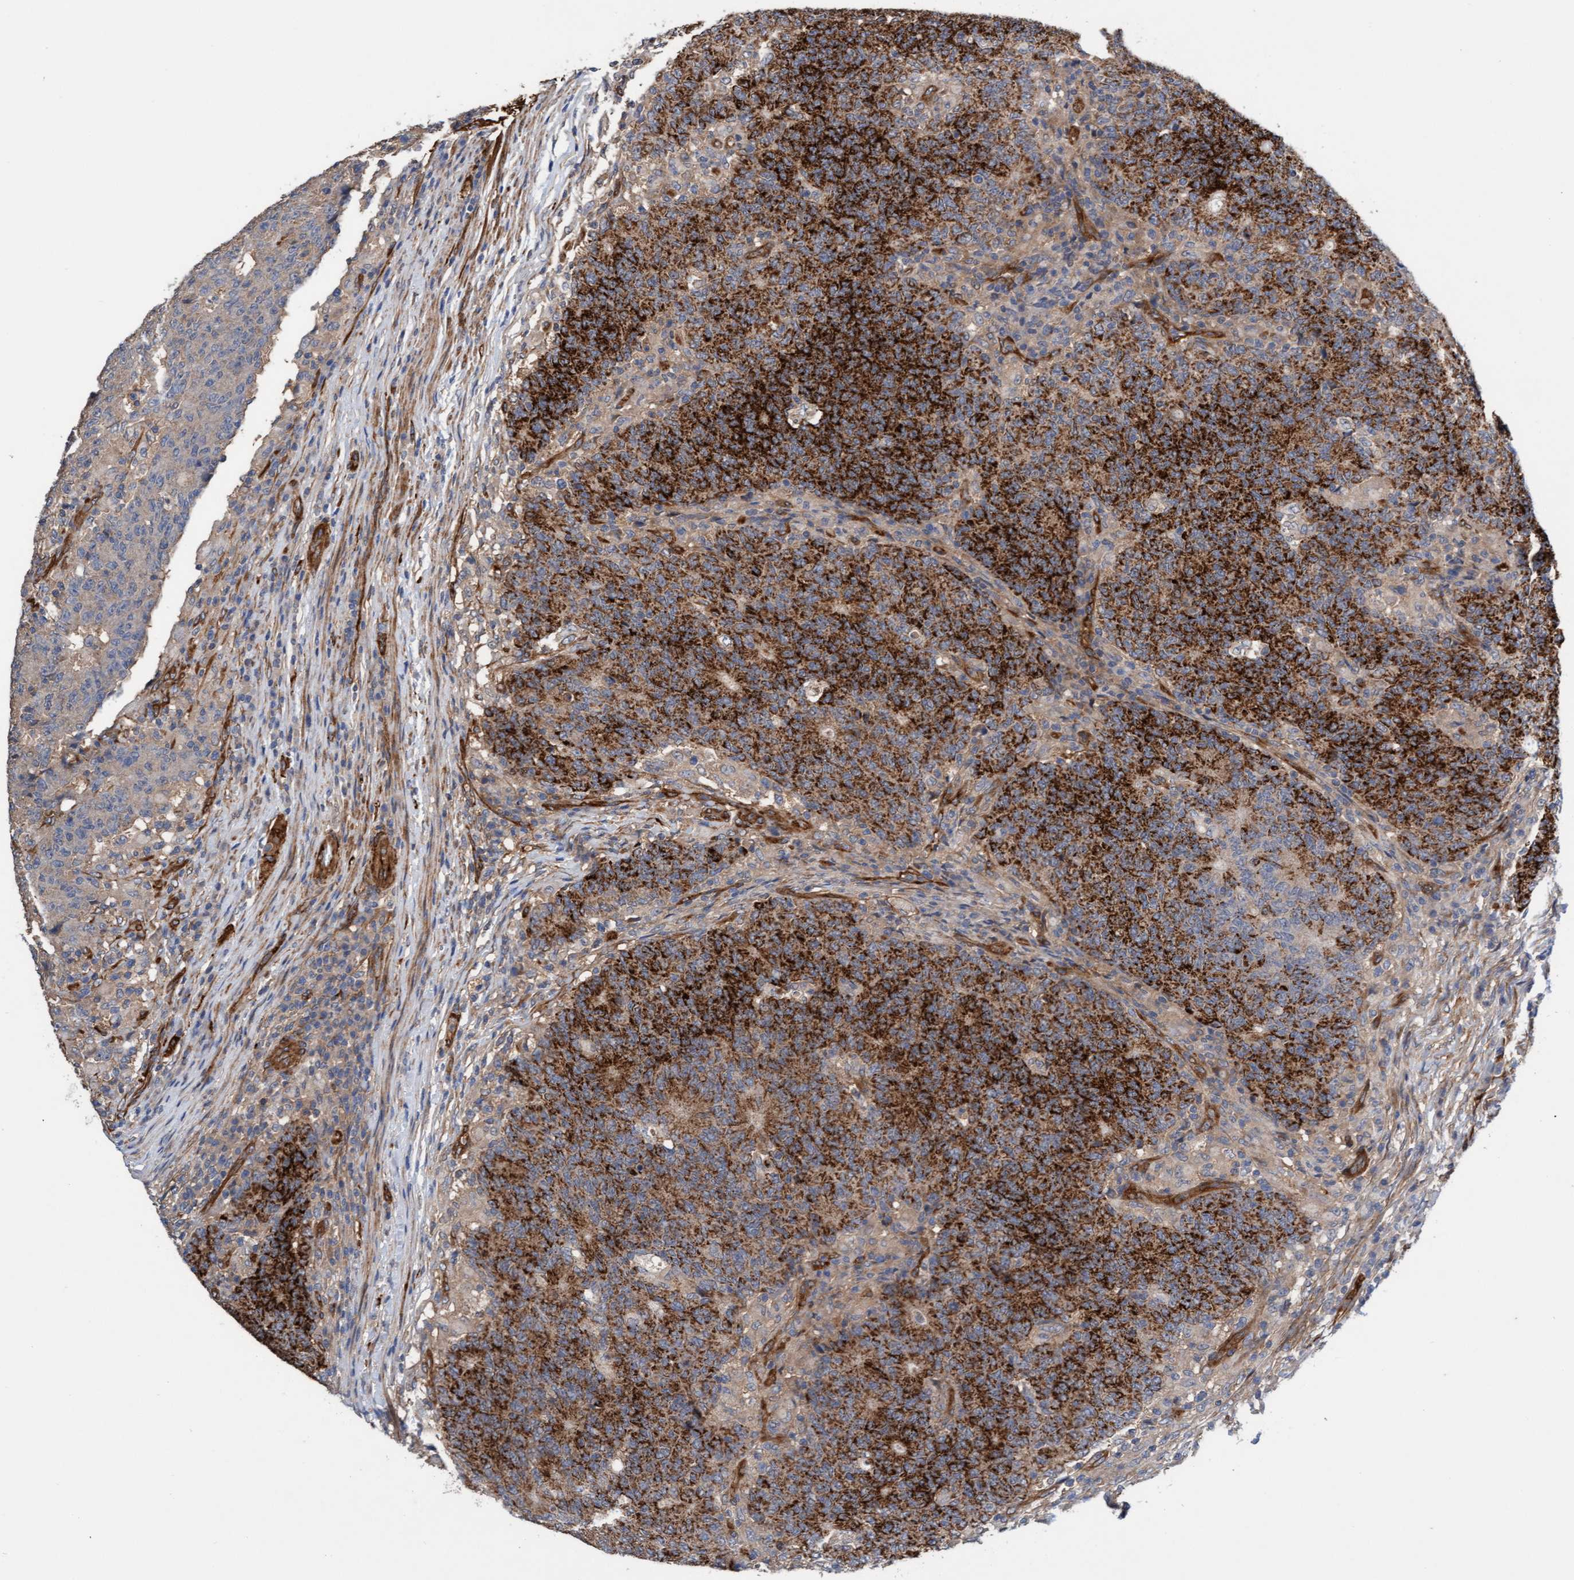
{"staining": {"intensity": "strong", "quantity": ">75%", "location": "cytoplasmic/membranous"}, "tissue": "colorectal cancer", "cell_type": "Tumor cells", "image_type": "cancer", "snomed": [{"axis": "morphology", "description": "Normal tissue, NOS"}, {"axis": "morphology", "description": "Adenocarcinoma, NOS"}, {"axis": "topography", "description": "Colon"}], "caption": "Immunohistochemical staining of human colorectal cancer (adenocarcinoma) demonstrates strong cytoplasmic/membranous protein positivity in about >75% of tumor cells.", "gene": "FMNL3", "patient": {"sex": "female", "age": 75}}